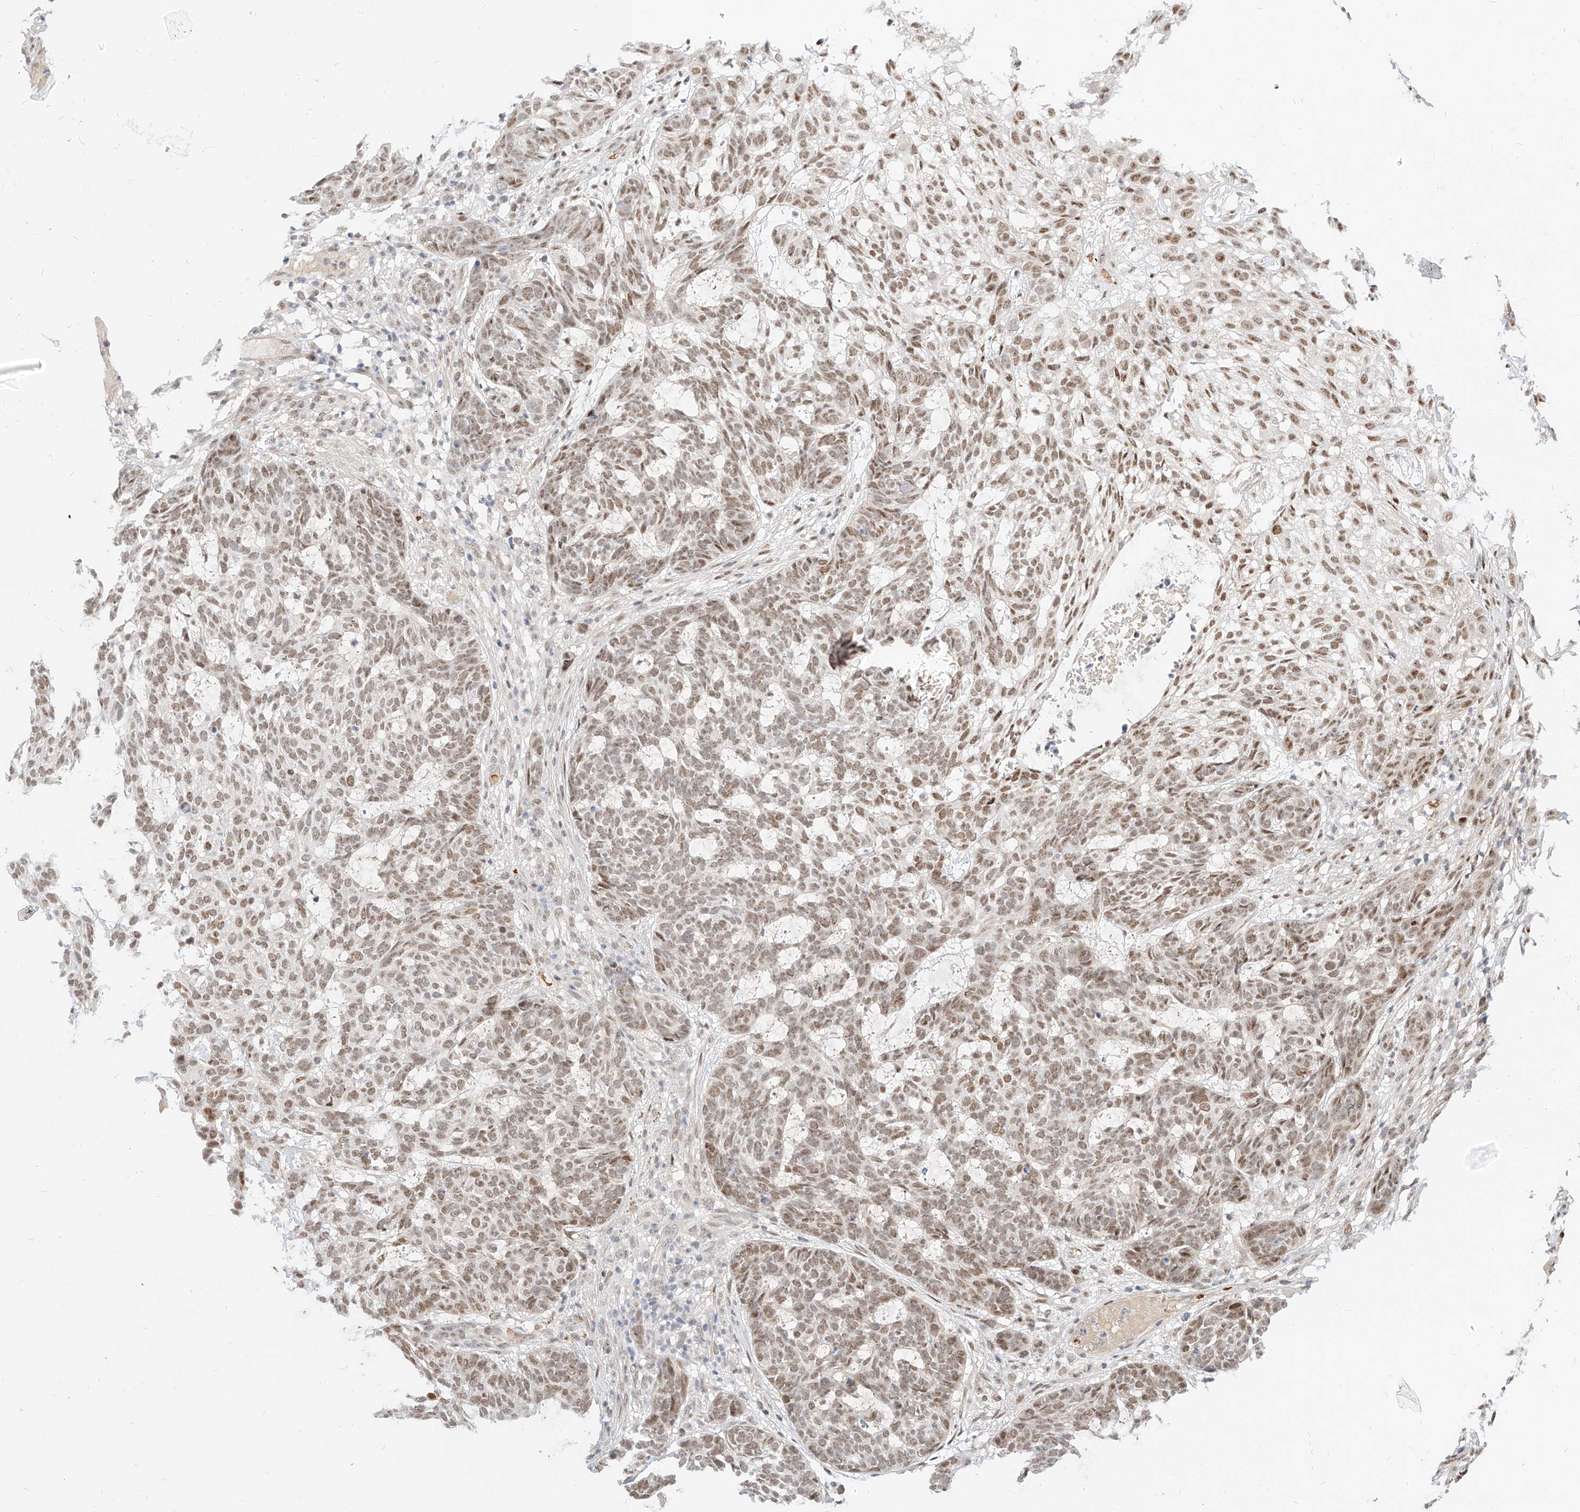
{"staining": {"intensity": "moderate", "quantity": ">75%", "location": "nuclear"}, "tissue": "skin cancer", "cell_type": "Tumor cells", "image_type": "cancer", "snomed": [{"axis": "morphology", "description": "Basal cell carcinoma"}, {"axis": "topography", "description": "Skin"}], "caption": "This histopathology image demonstrates IHC staining of basal cell carcinoma (skin), with medium moderate nuclear positivity in about >75% of tumor cells.", "gene": "CBX8", "patient": {"sex": "male", "age": 85}}